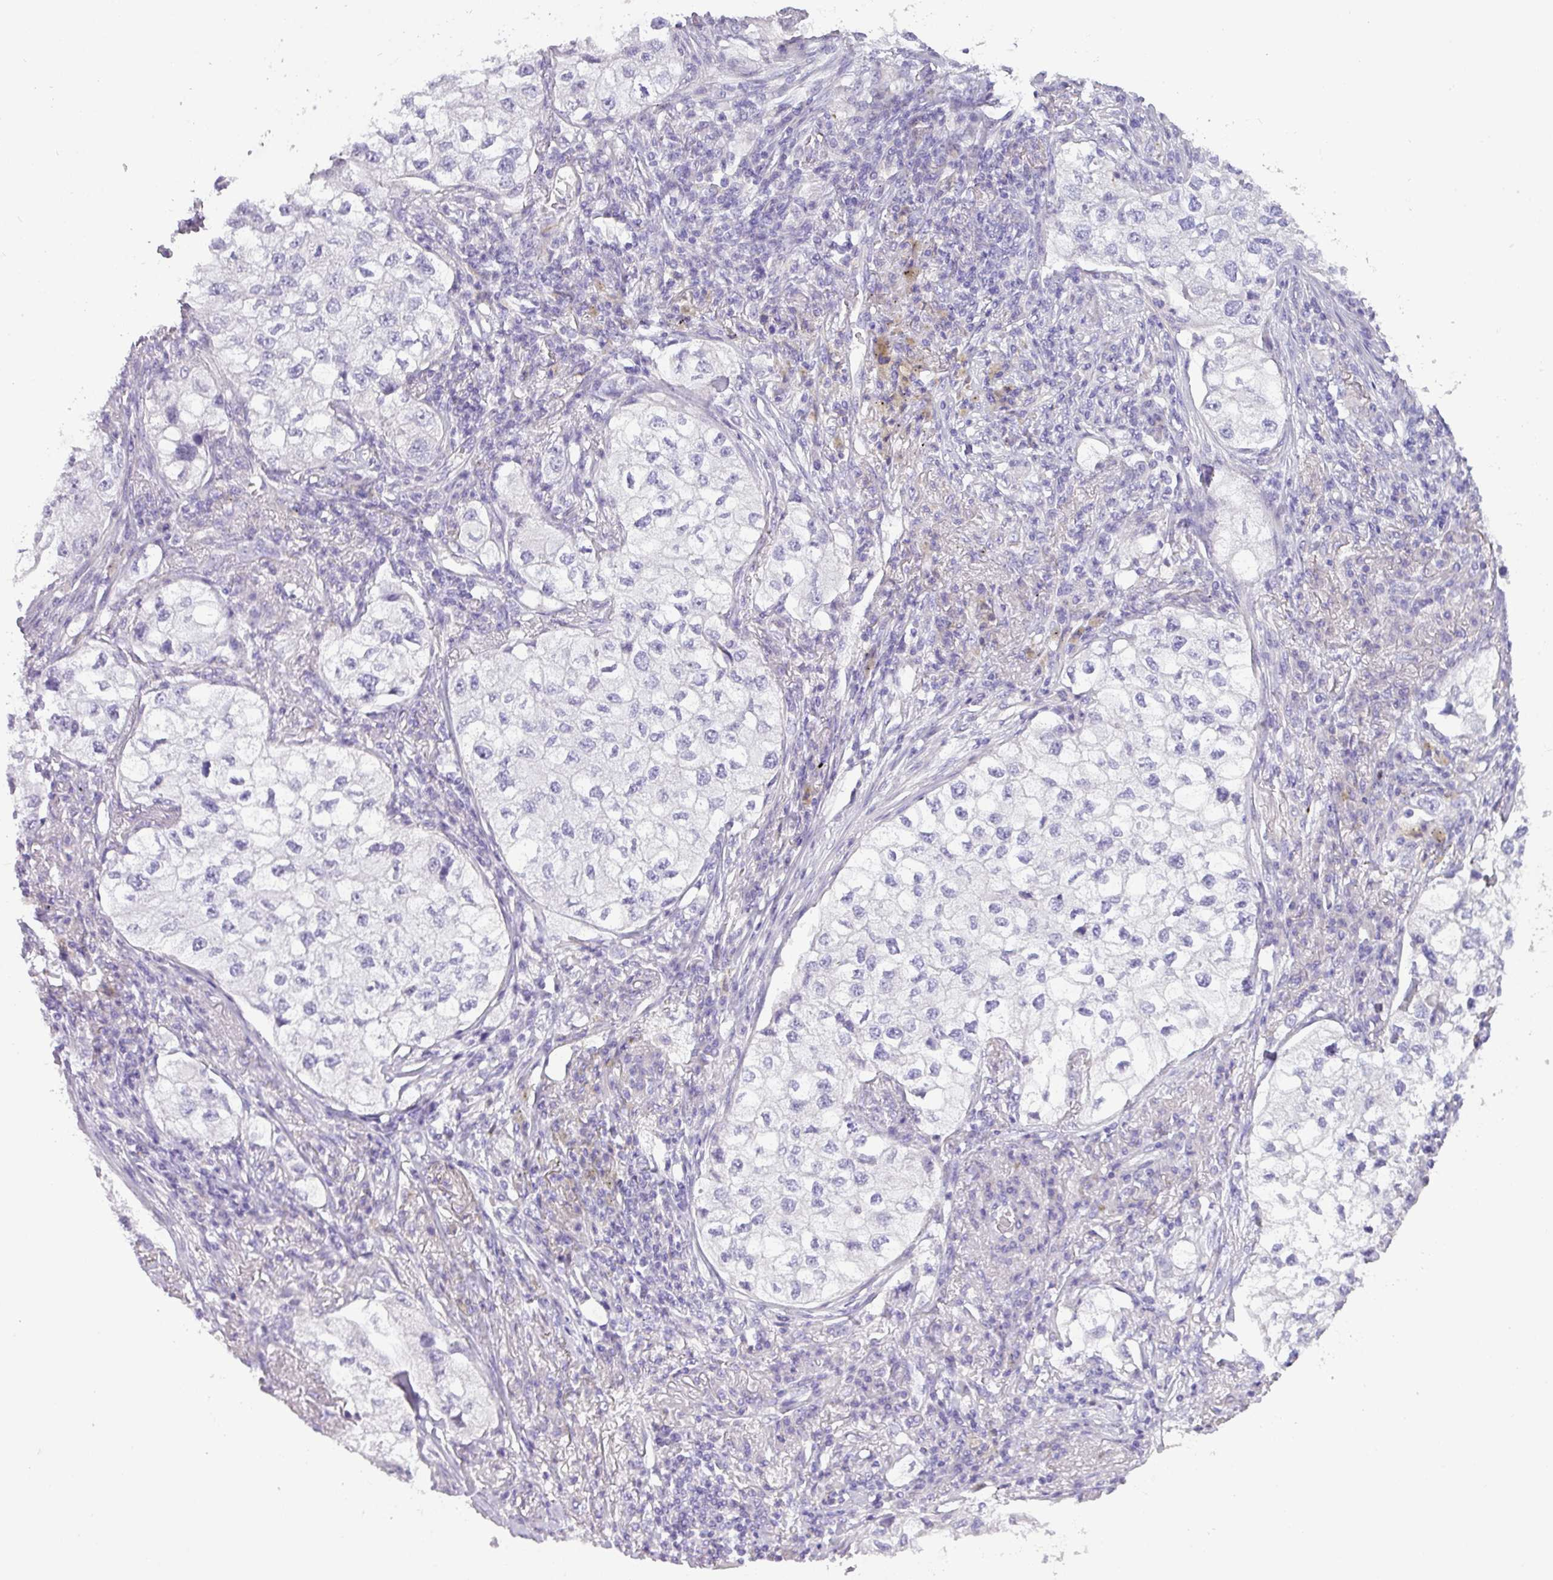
{"staining": {"intensity": "negative", "quantity": "none", "location": "none"}, "tissue": "lung cancer", "cell_type": "Tumor cells", "image_type": "cancer", "snomed": [{"axis": "morphology", "description": "Adenocarcinoma, NOS"}, {"axis": "topography", "description": "Lung"}], "caption": "Tumor cells are negative for brown protein staining in lung cancer. The staining was performed using DAB (3,3'-diaminobenzidine) to visualize the protein expression in brown, while the nuclei were stained in blue with hematoxylin (Magnification: 20x).", "gene": "ENSG00000273748", "patient": {"sex": "male", "age": 63}}